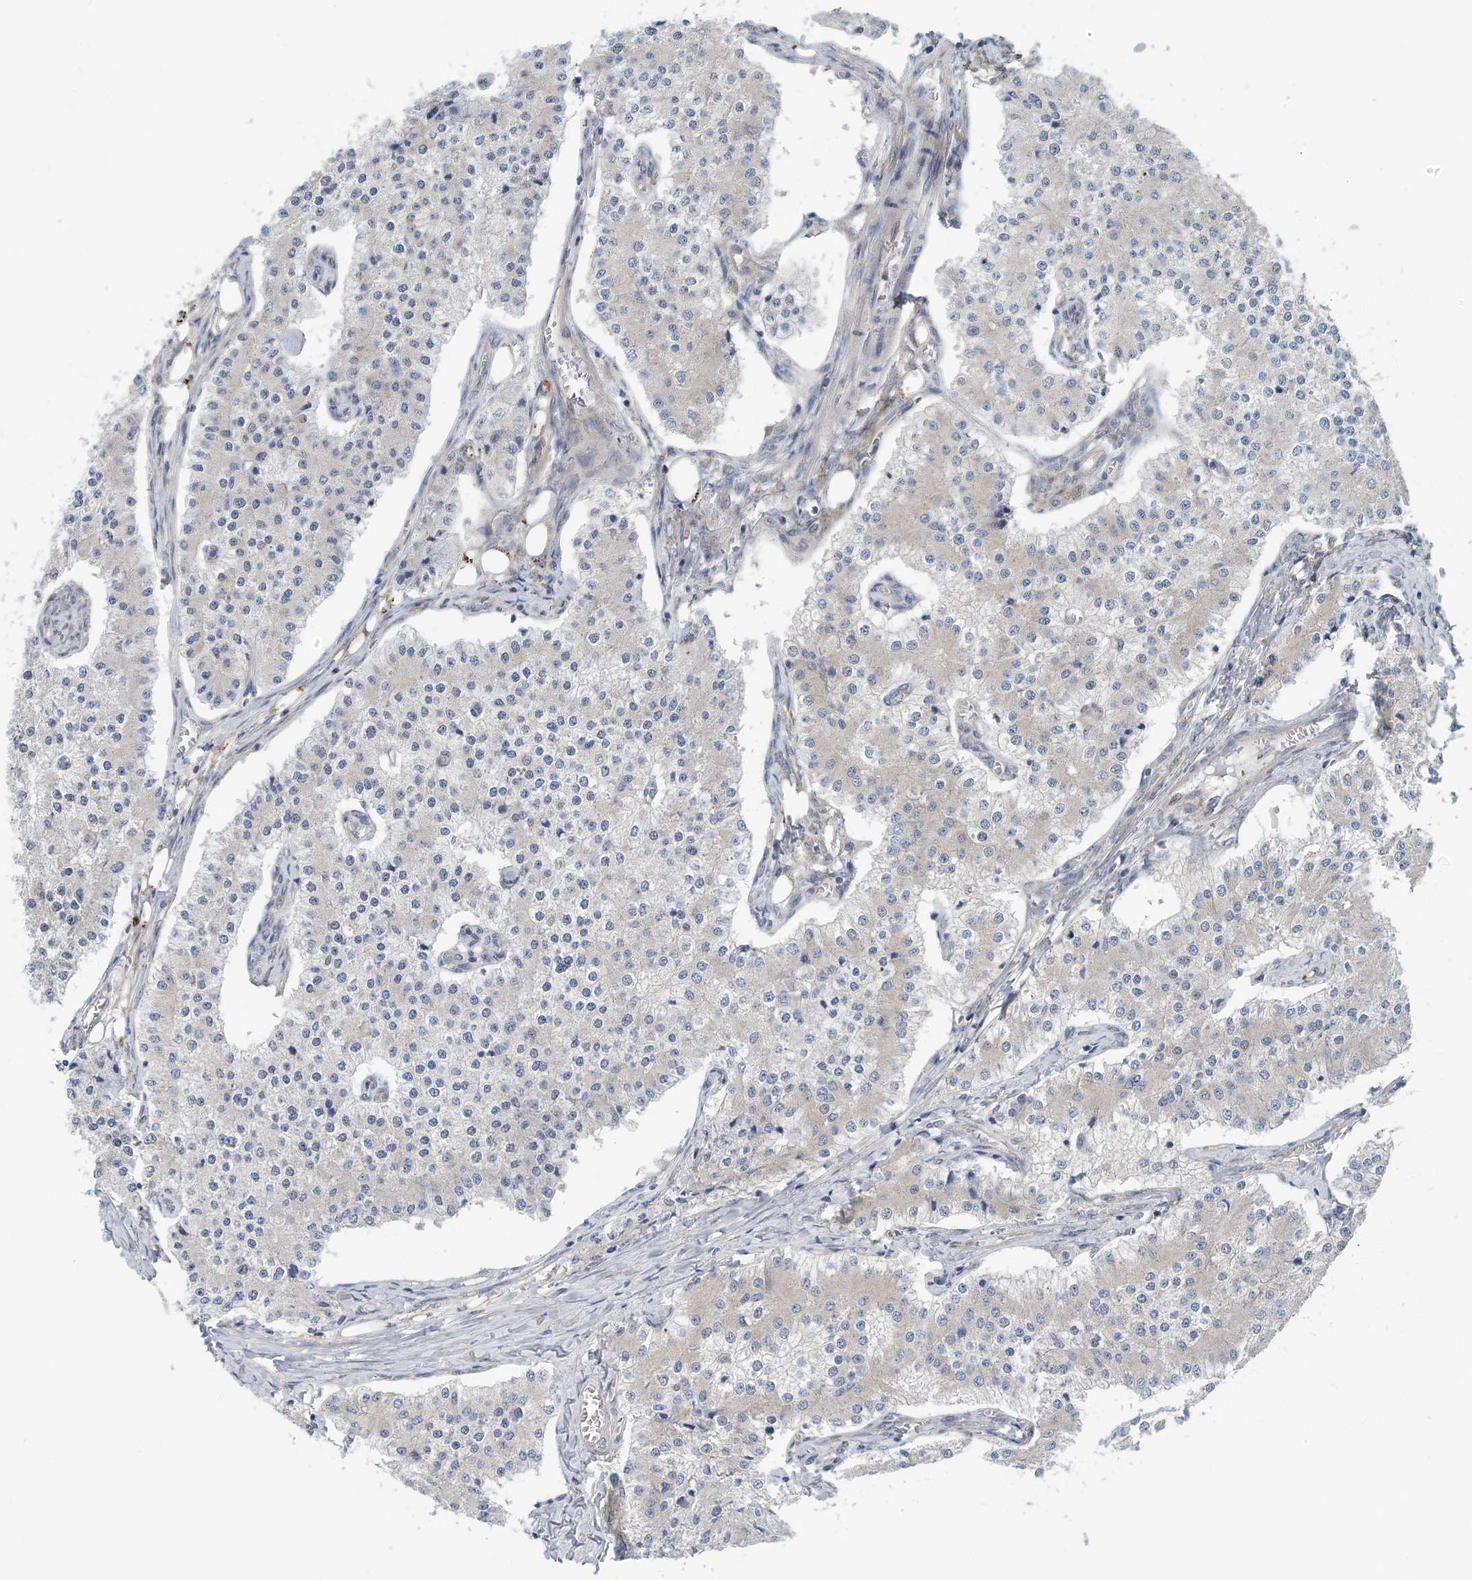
{"staining": {"intensity": "negative", "quantity": "none", "location": "none"}, "tissue": "carcinoid", "cell_type": "Tumor cells", "image_type": "cancer", "snomed": [{"axis": "morphology", "description": "Carcinoid, malignant, NOS"}, {"axis": "topography", "description": "Colon"}], "caption": "Immunohistochemical staining of human carcinoid (malignant) demonstrates no significant expression in tumor cells.", "gene": "HIKESHI", "patient": {"sex": "female", "age": 52}}